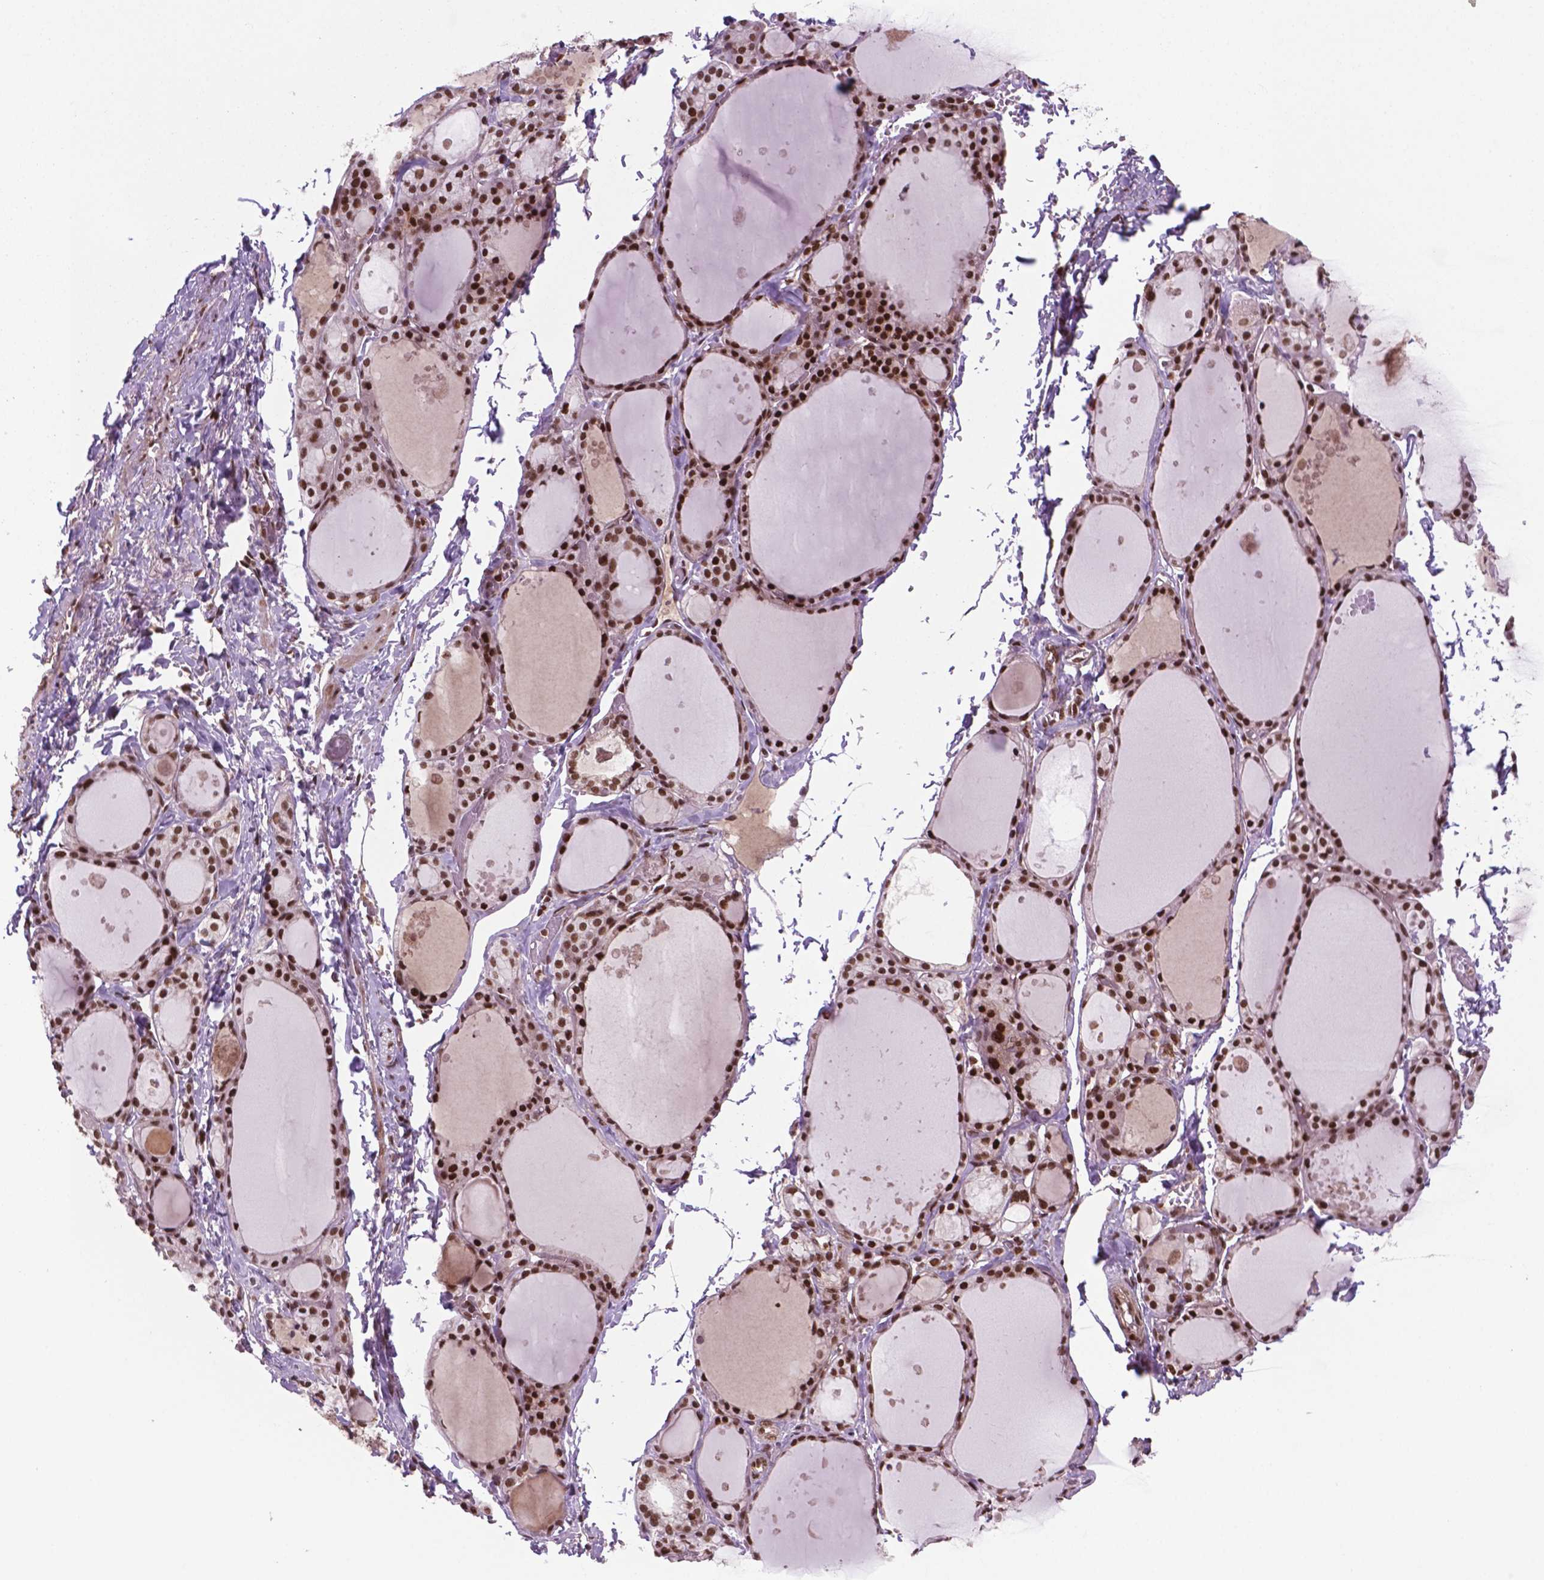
{"staining": {"intensity": "strong", "quantity": ">75%", "location": "nuclear"}, "tissue": "thyroid gland", "cell_type": "Glandular cells", "image_type": "normal", "snomed": [{"axis": "morphology", "description": "Normal tissue, NOS"}, {"axis": "topography", "description": "Thyroid gland"}], "caption": "Protein expression by immunohistochemistry (IHC) demonstrates strong nuclear positivity in about >75% of glandular cells in normal thyroid gland. (DAB = brown stain, brightfield microscopy at high magnification).", "gene": "SIRT6", "patient": {"sex": "male", "age": 68}}